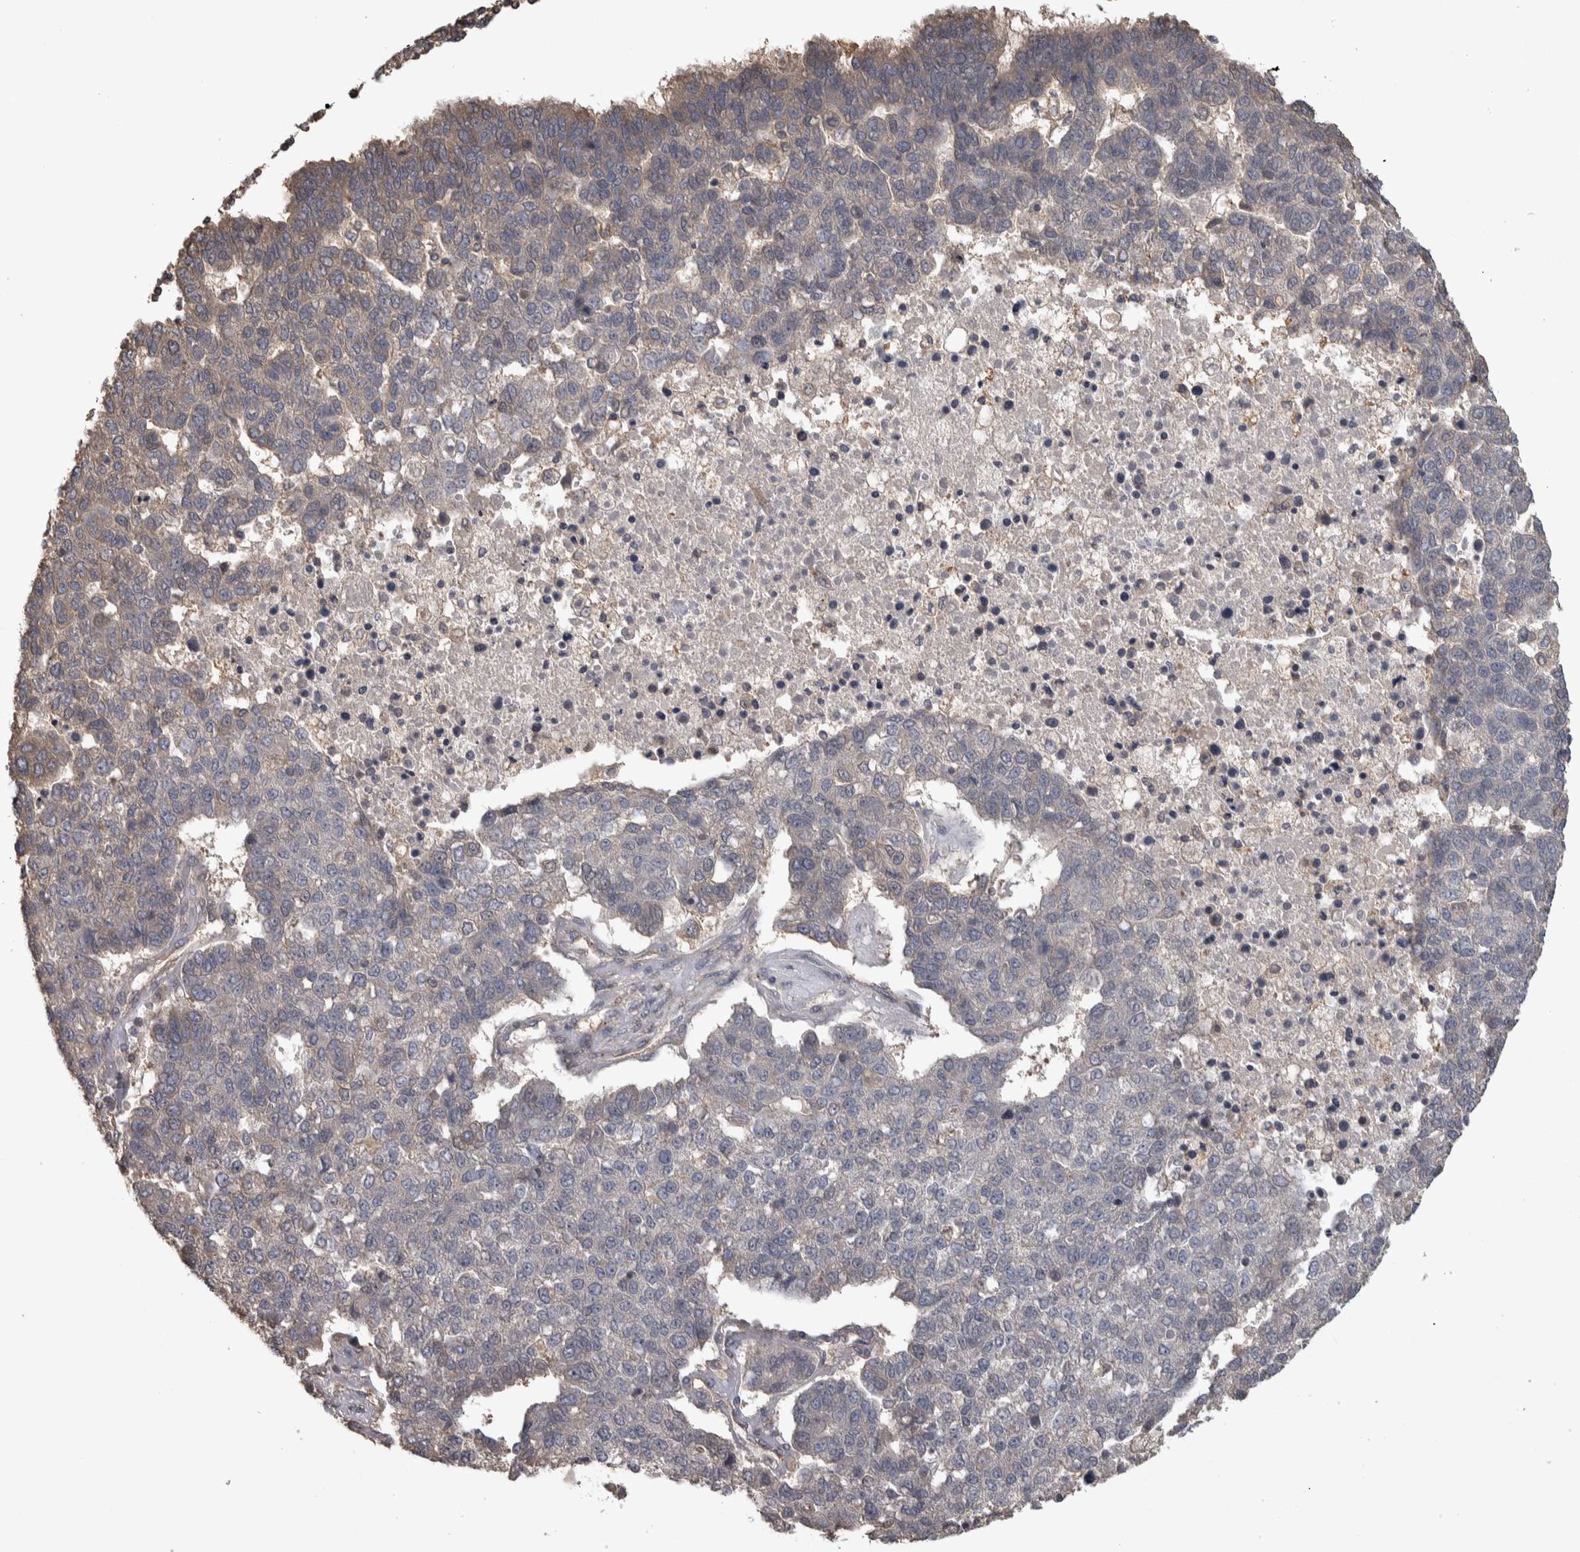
{"staining": {"intensity": "weak", "quantity": "<25%", "location": "cytoplasmic/membranous"}, "tissue": "pancreatic cancer", "cell_type": "Tumor cells", "image_type": "cancer", "snomed": [{"axis": "morphology", "description": "Adenocarcinoma, NOS"}, {"axis": "topography", "description": "Pancreas"}], "caption": "Tumor cells show no significant positivity in pancreatic adenocarcinoma.", "gene": "IFRD1", "patient": {"sex": "female", "age": 61}}